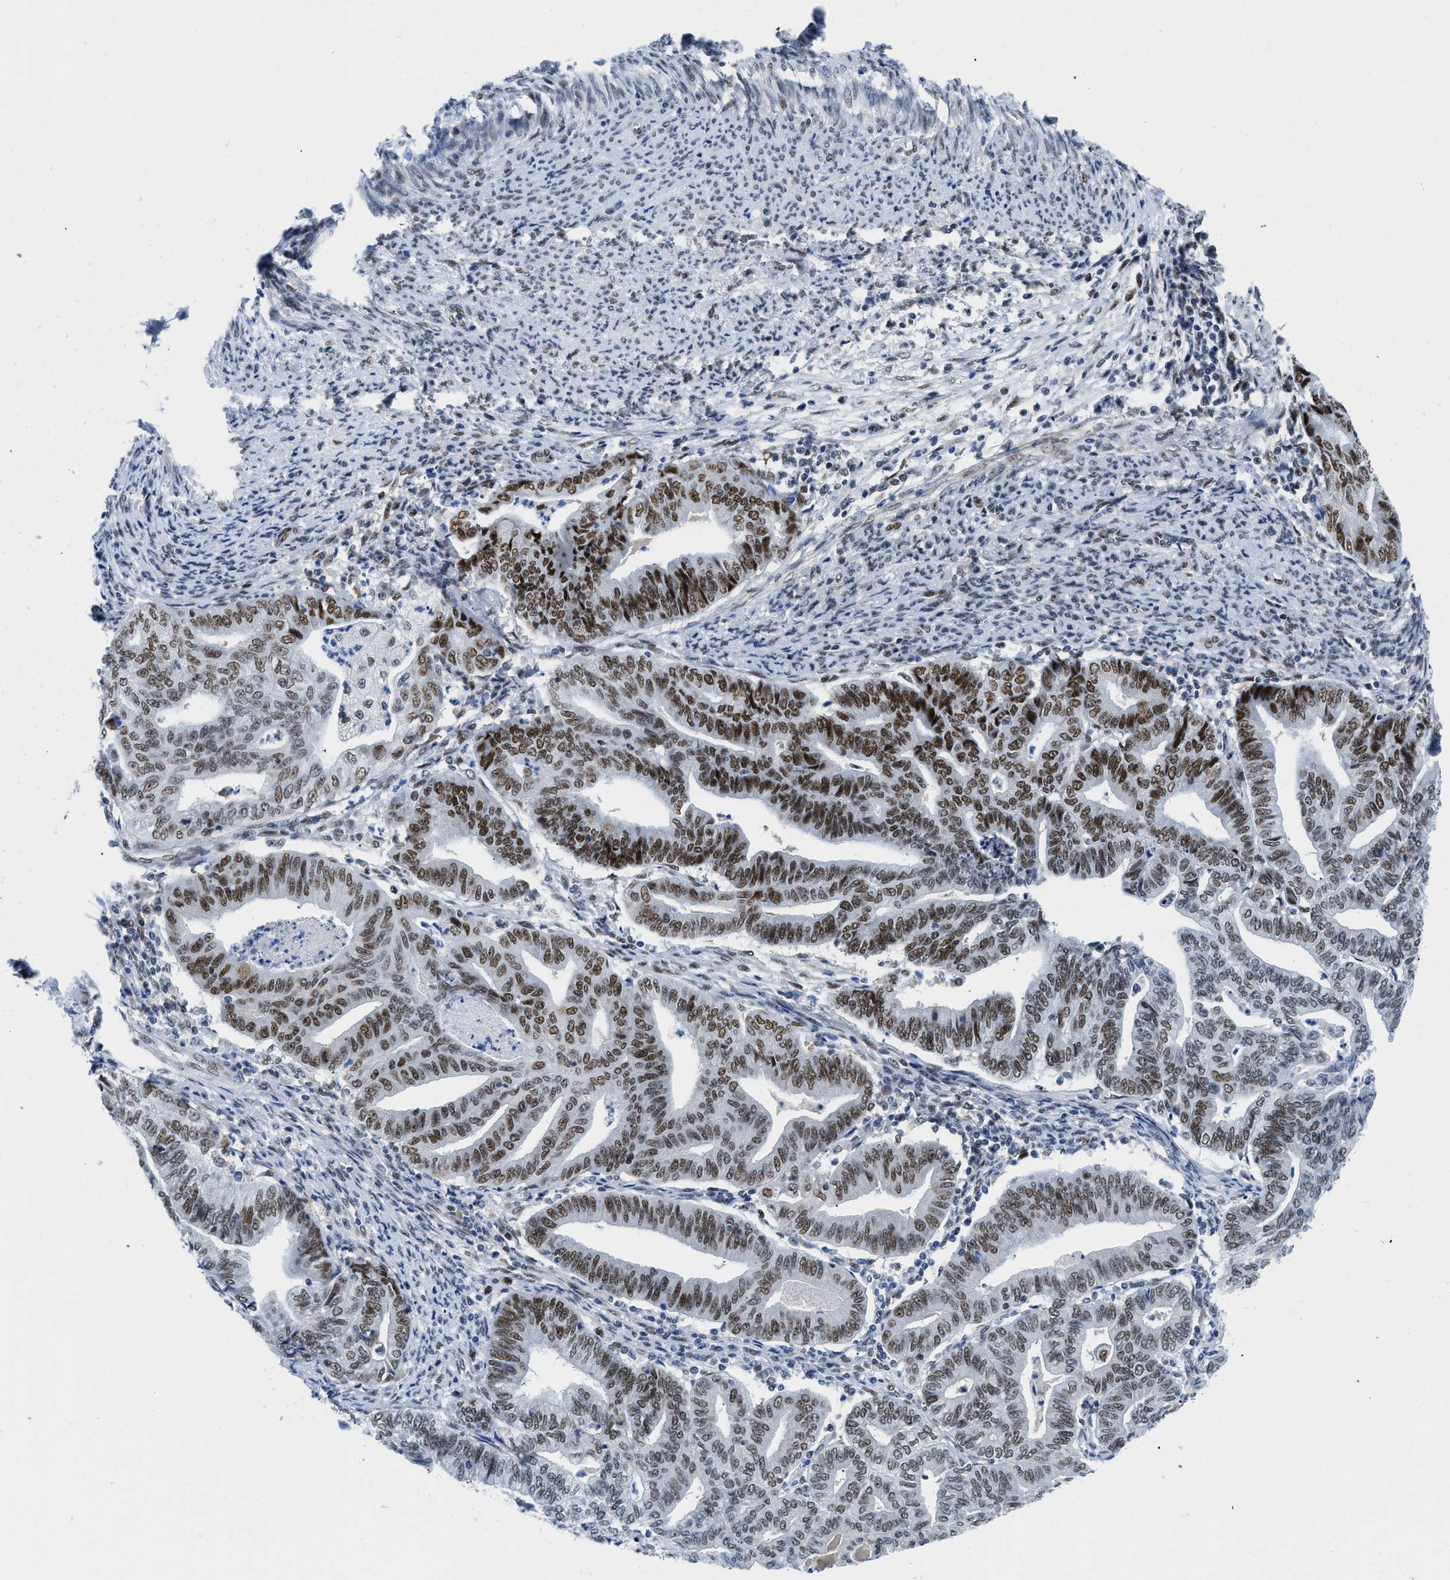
{"staining": {"intensity": "strong", "quantity": "25%-75%", "location": "nuclear"}, "tissue": "endometrial cancer", "cell_type": "Tumor cells", "image_type": "cancer", "snomed": [{"axis": "morphology", "description": "Adenocarcinoma, NOS"}, {"axis": "topography", "description": "Endometrium"}], "caption": "Immunohistochemistry (IHC) photomicrograph of endometrial adenocarcinoma stained for a protein (brown), which demonstrates high levels of strong nuclear positivity in about 25%-75% of tumor cells.", "gene": "SMARCAD1", "patient": {"sex": "female", "age": 79}}